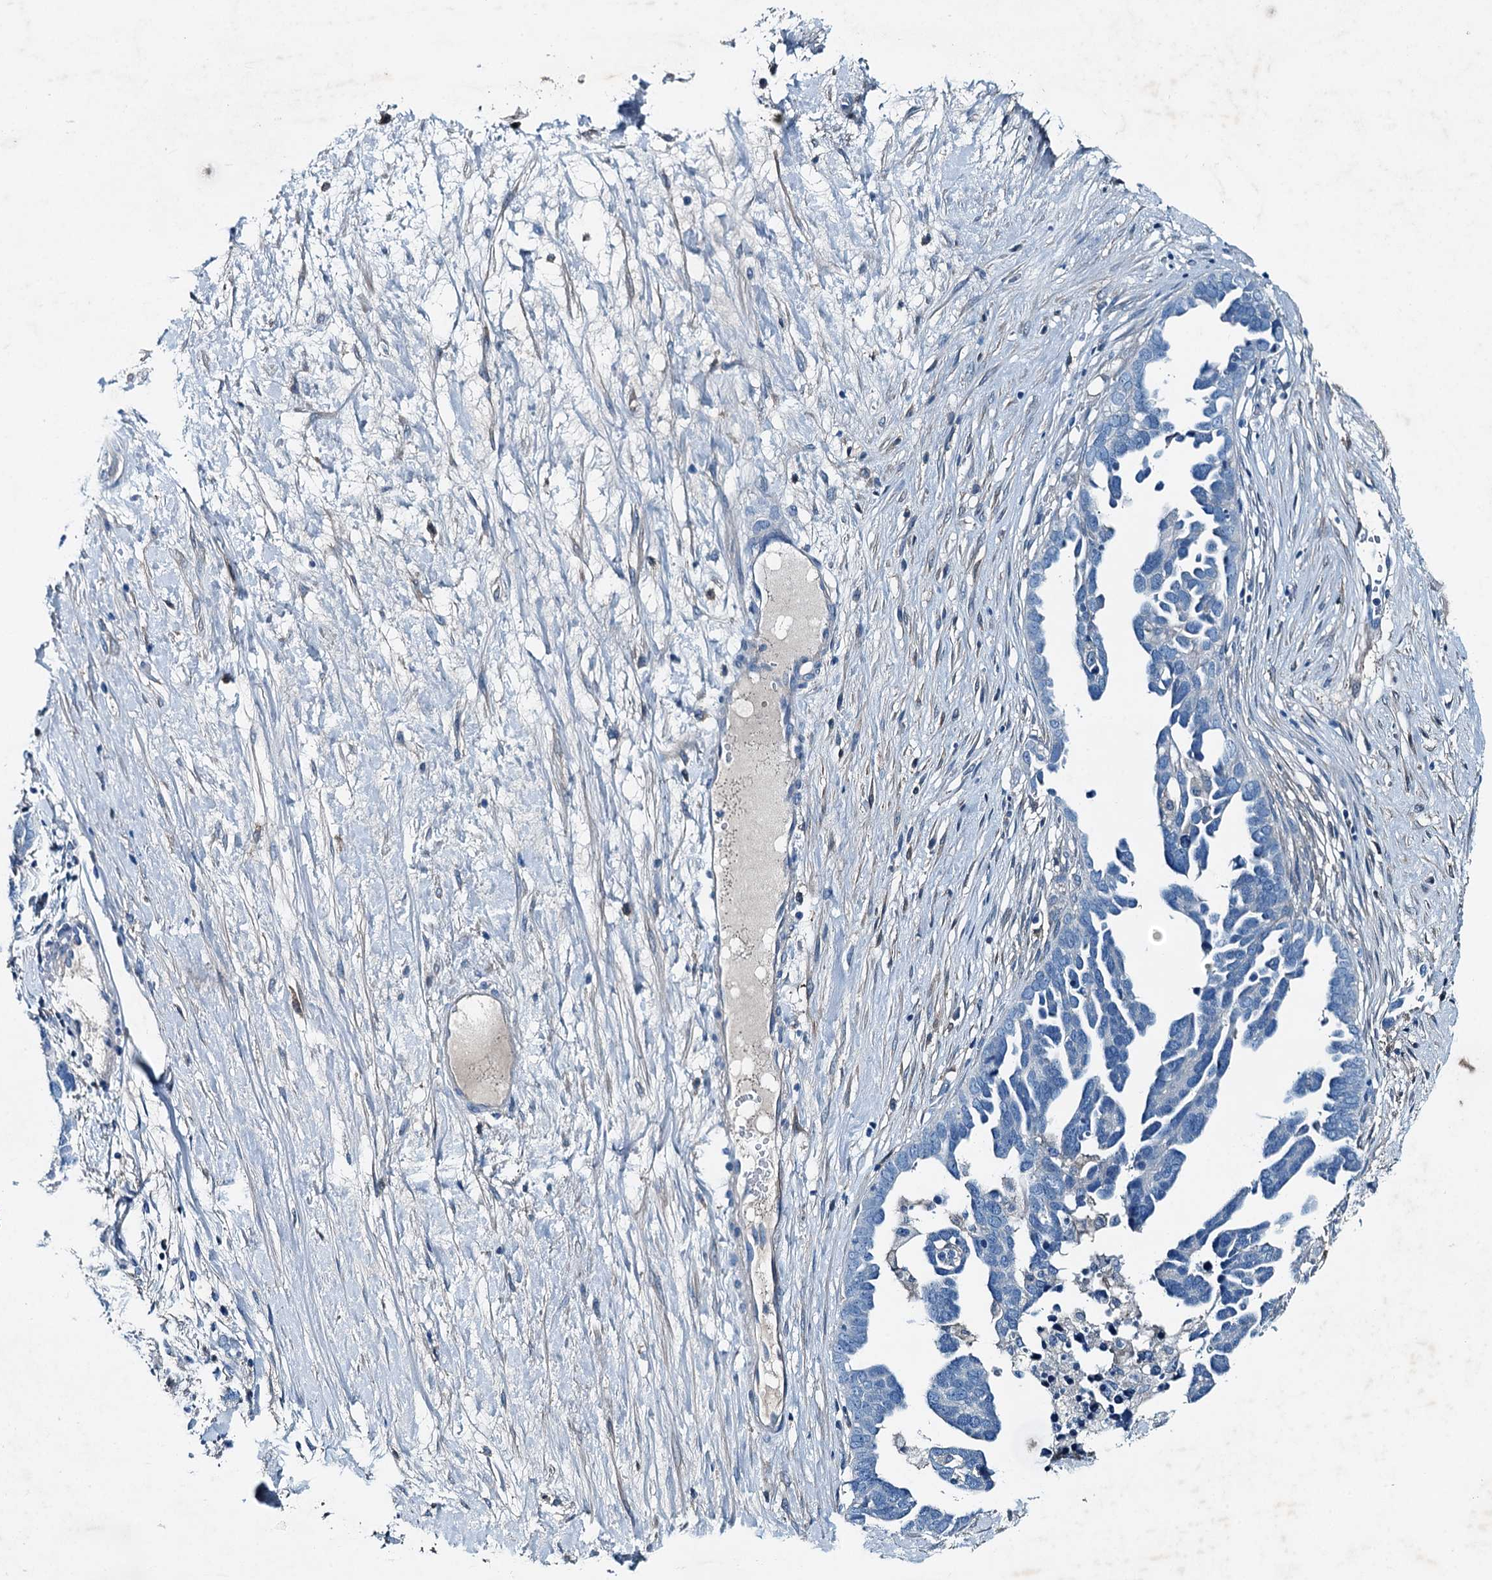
{"staining": {"intensity": "negative", "quantity": "none", "location": "none"}, "tissue": "ovarian cancer", "cell_type": "Tumor cells", "image_type": "cancer", "snomed": [{"axis": "morphology", "description": "Cystadenocarcinoma, serous, NOS"}, {"axis": "topography", "description": "Ovary"}], "caption": "Tumor cells show no significant protein positivity in ovarian cancer (serous cystadenocarcinoma).", "gene": "RAB3IL1", "patient": {"sex": "female", "age": 54}}